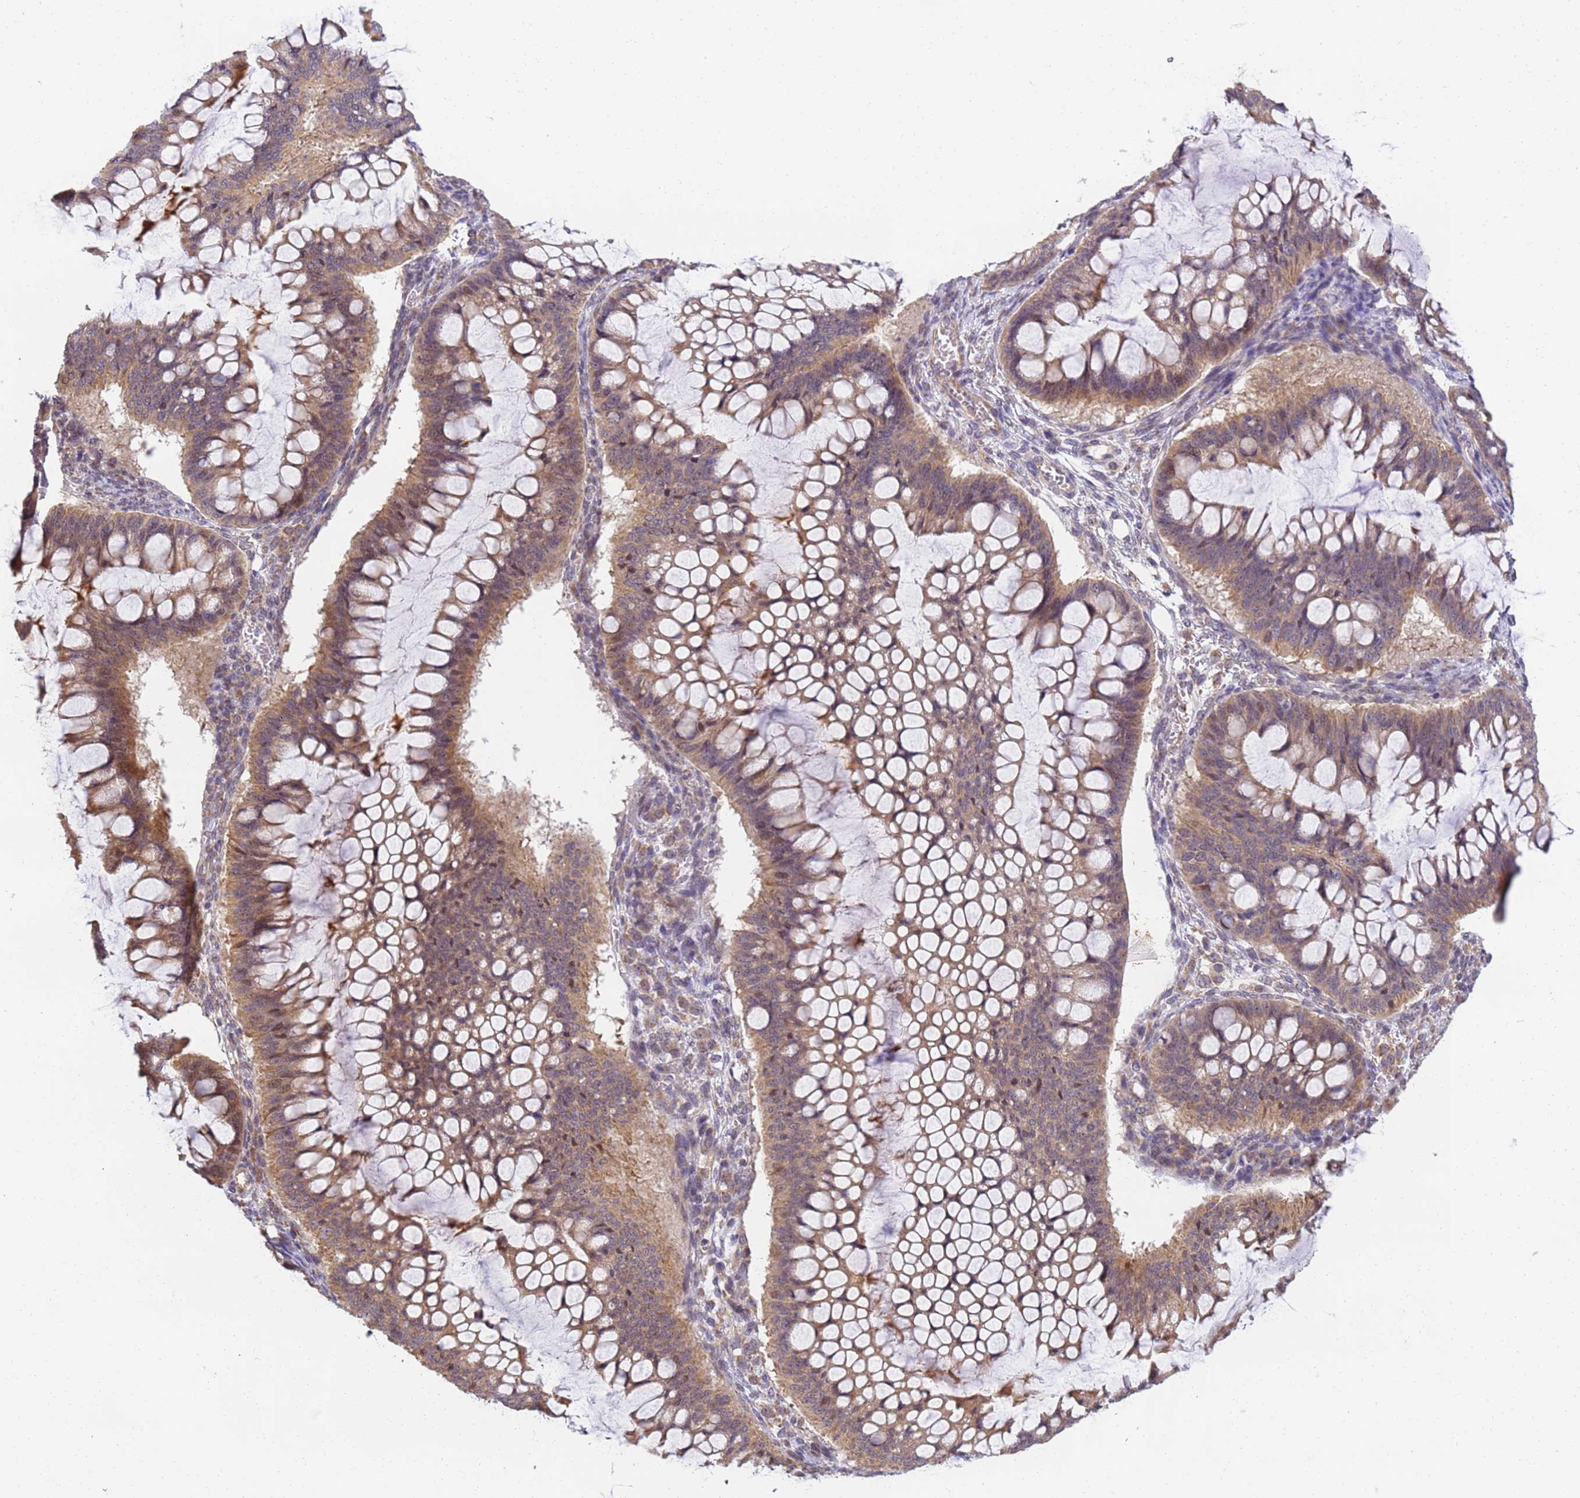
{"staining": {"intensity": "moderate", "quantity": ">75%", "location": "cytoplasmic/membranous"}, "tissue": "ovarian cancer", "cell_type": "Tumor cells", "image_type": "cancer", "snomed": [{"axis": "morphology", "description": "Cystadenocarcinoma, mucinous, NOS"}, {"axis": "topography", "description": "Ovary"}], "caption": "Protein staining exhibits moderate cytoplasmic/membranous staining in about >75% of tumor cells in ovarian mucinous cystadenocarcinoma. (brown staining indicates protein expression, while blue staining denotes nuclei).", "gene": "RAPGEF3", "patient": {"sex": "female", "age": 73}}